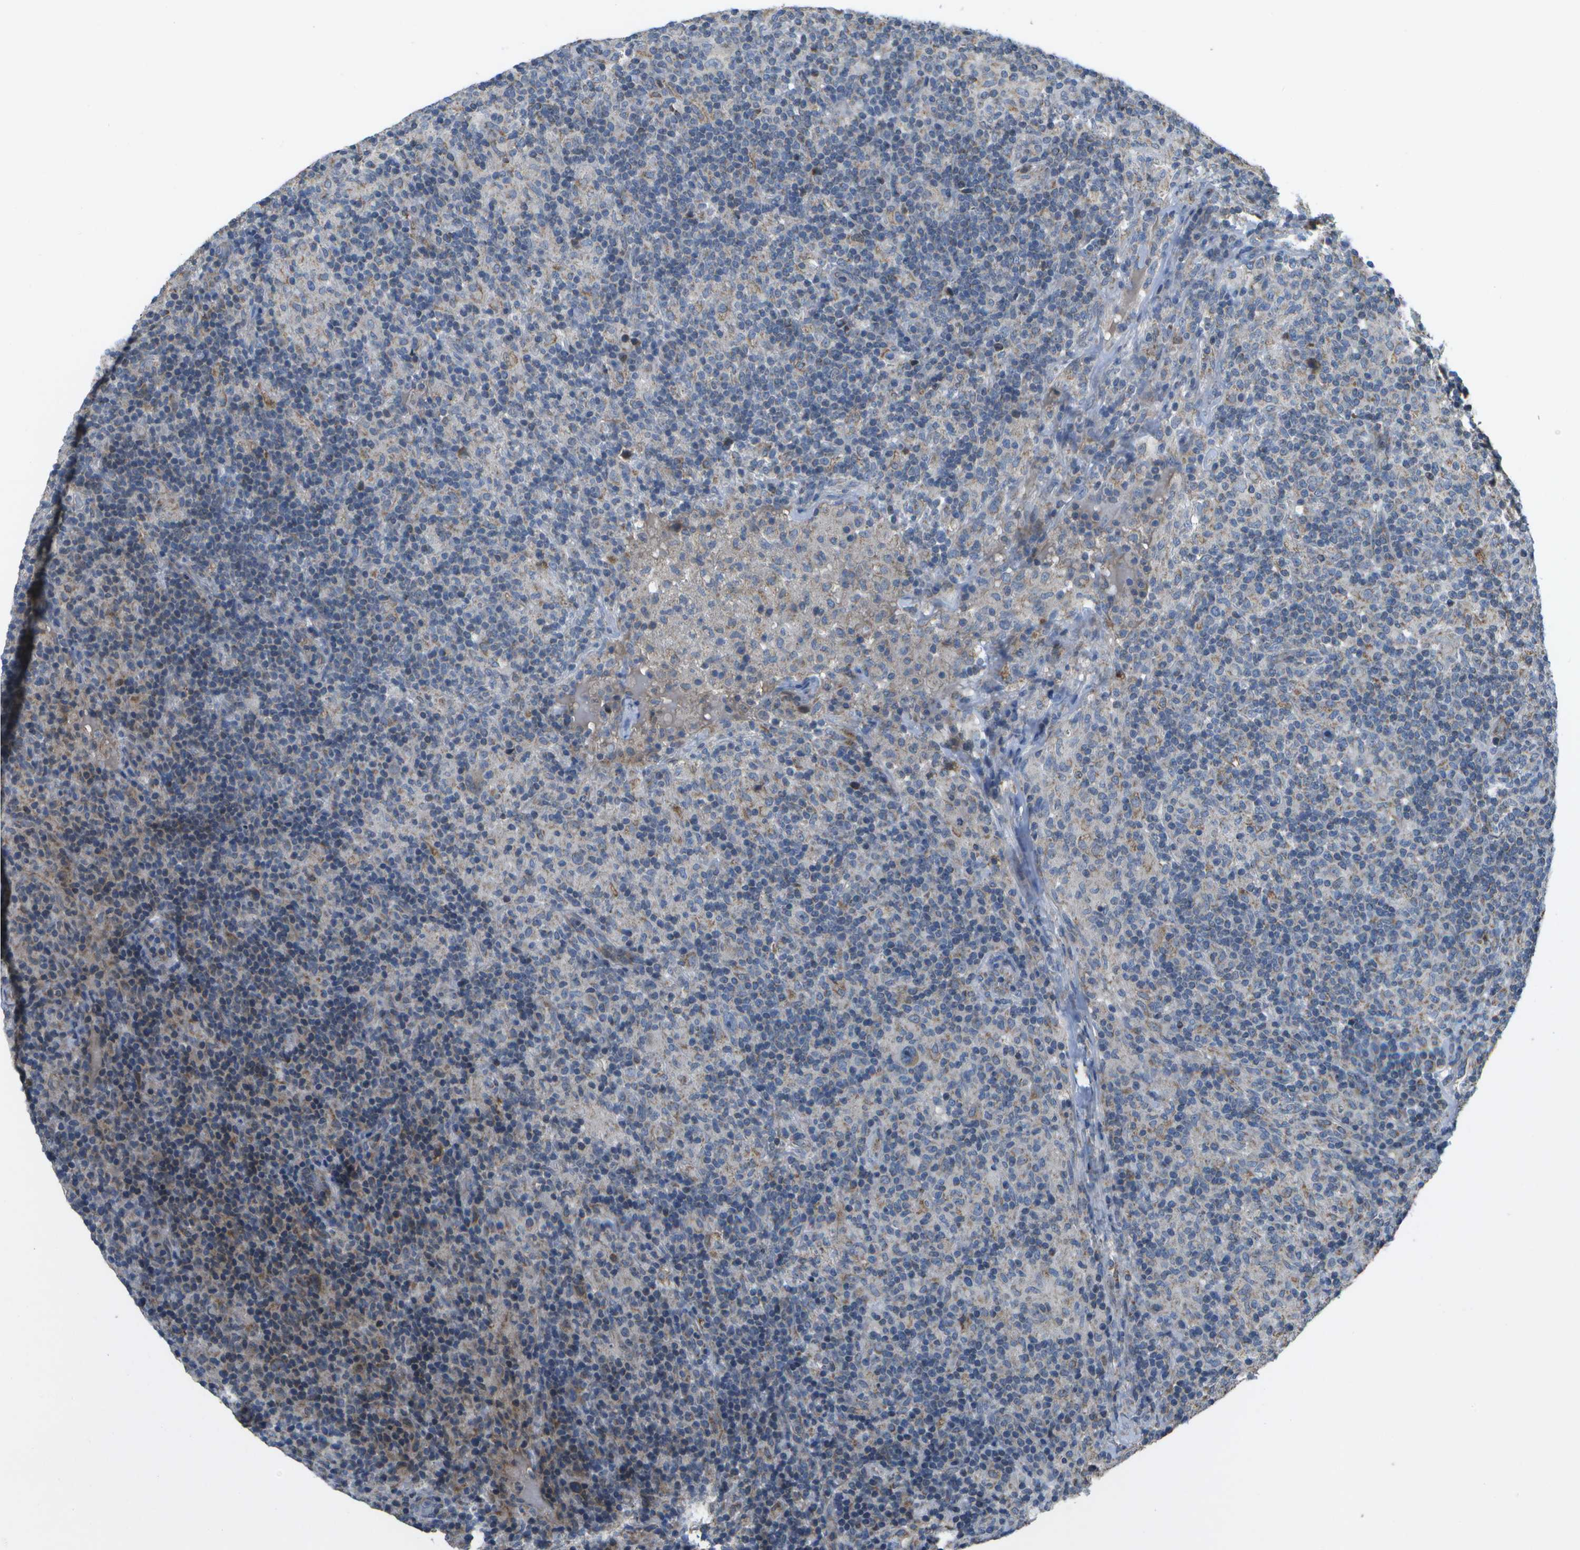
{"staining": {"intensity": "moderate", "quantity": "25%-75%", "location": "cytoplasmic/membranous"}, "tissue": "lymphoma", "cell_type": "Tumor cells", "image_type": "cancer", "snomed": [{"axis": "morphology", "description": "Hodgkin's disease, NOS"}, {"axis": "topography", "description": "Lymph node"}], "caption": "Brown immunohistochemical staining in lymphoma shows moderate cytoplasmic/membranous expression in about 25%-75% of tumor cells. (DAB (3,3'-diaminobenzidine) = brown stain, brightfield microscopy at high magnification).", "gene": "HADHA", "patient": {"sex": "male", "age": 70}}